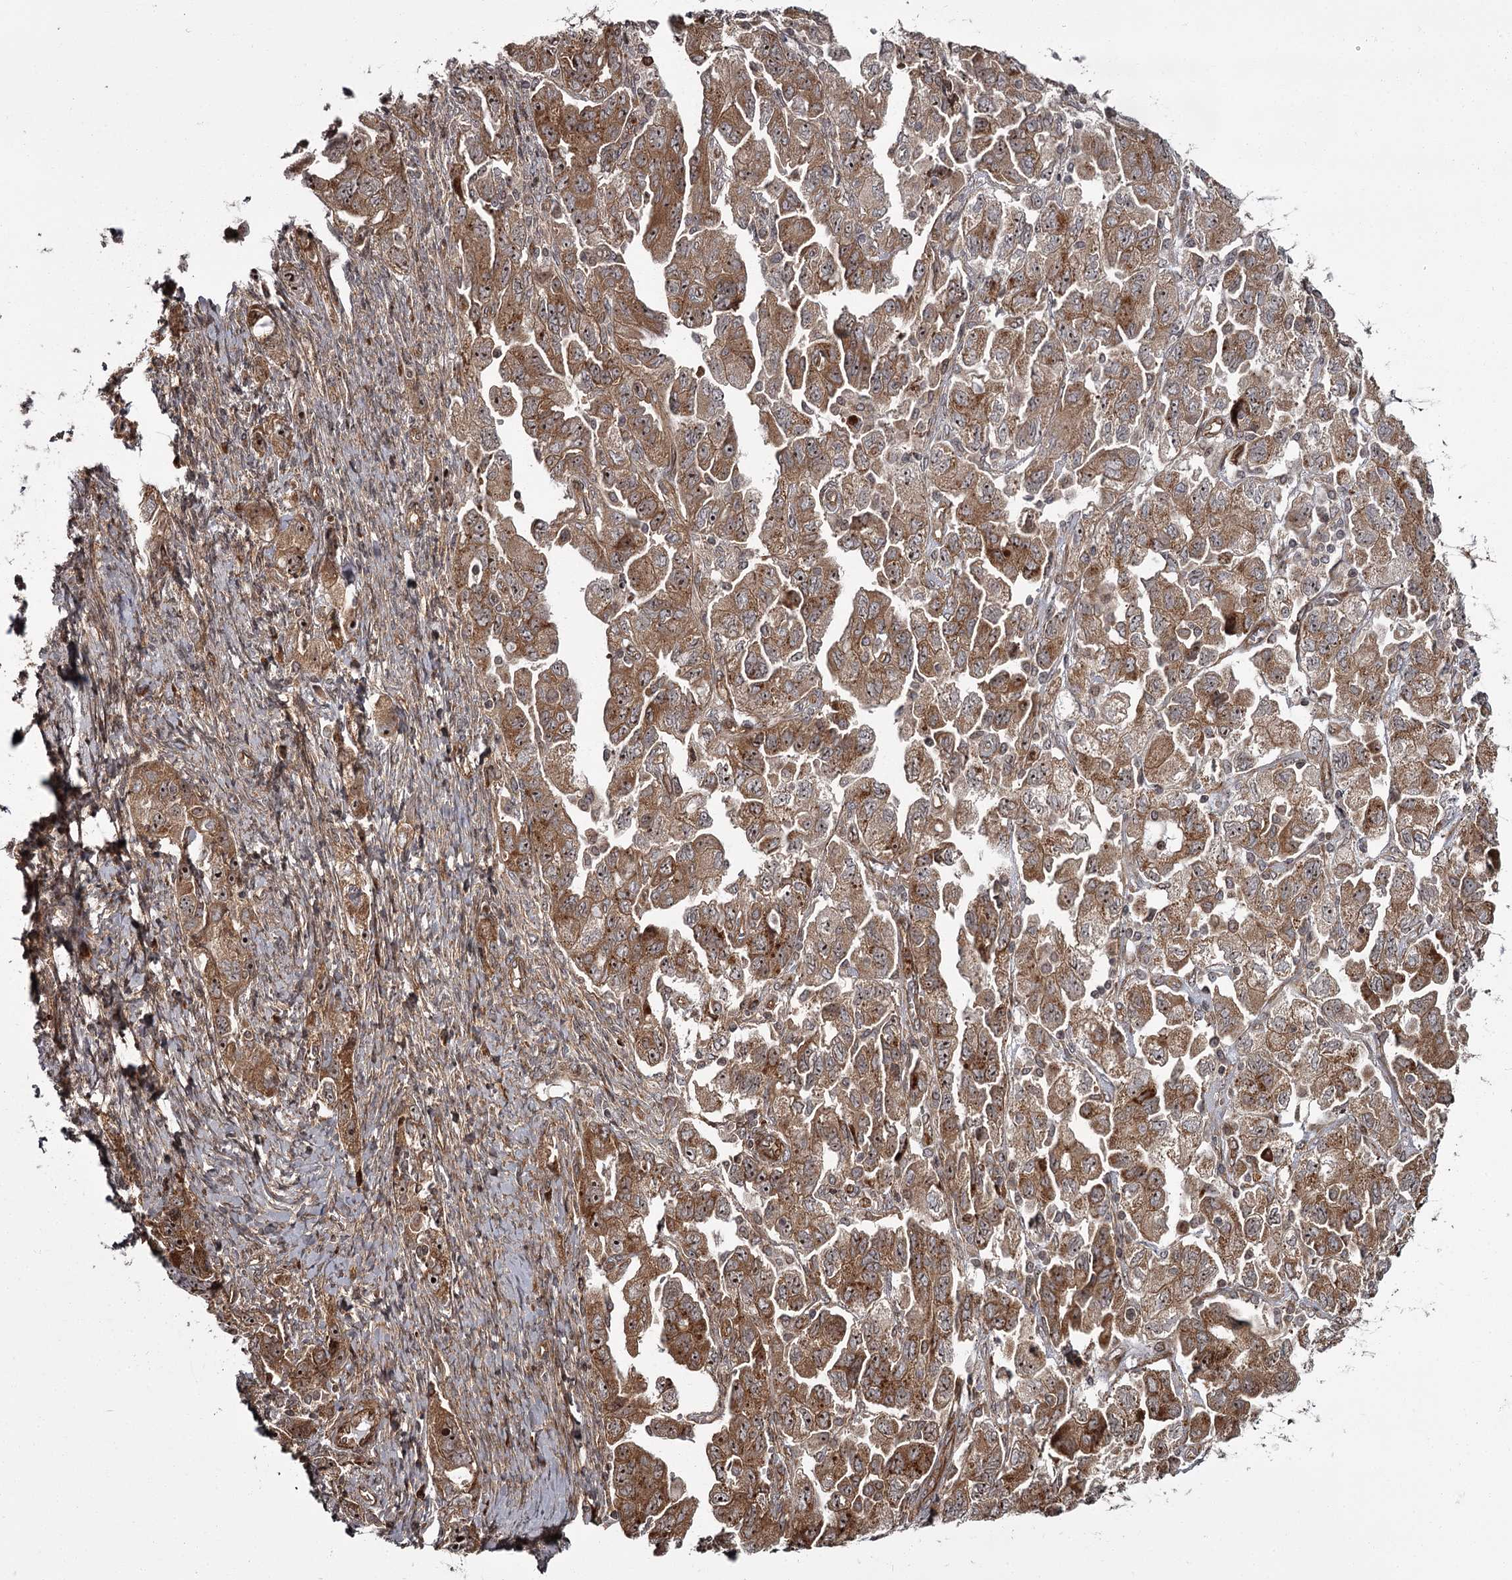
{"staining": {"intensity": "strong", "quantity": "25%-75%", "location": "cytoplasmic/membranous,nuclear"}, "tissue": "ovarian cancer", "cell_type": "Tumor cells", "image_type": "cancer", "snomed": [{"axis": "morphology", "description": "Carcinoma, NOS"}, {"axis": "morphology", "description": "Cystadenocarcinoma, serous, NOS"}, {"axis": "topography", "description": "Ovary"}], "caption": "Tumor cells demonstrate strong cytoplasmic/membranous and nuclear expression in about 25%-75% of cells in ovarian serous cystadenocarcinoma.", "gene": "THAP9", "patient": {"sex": "female", "age": 69}}